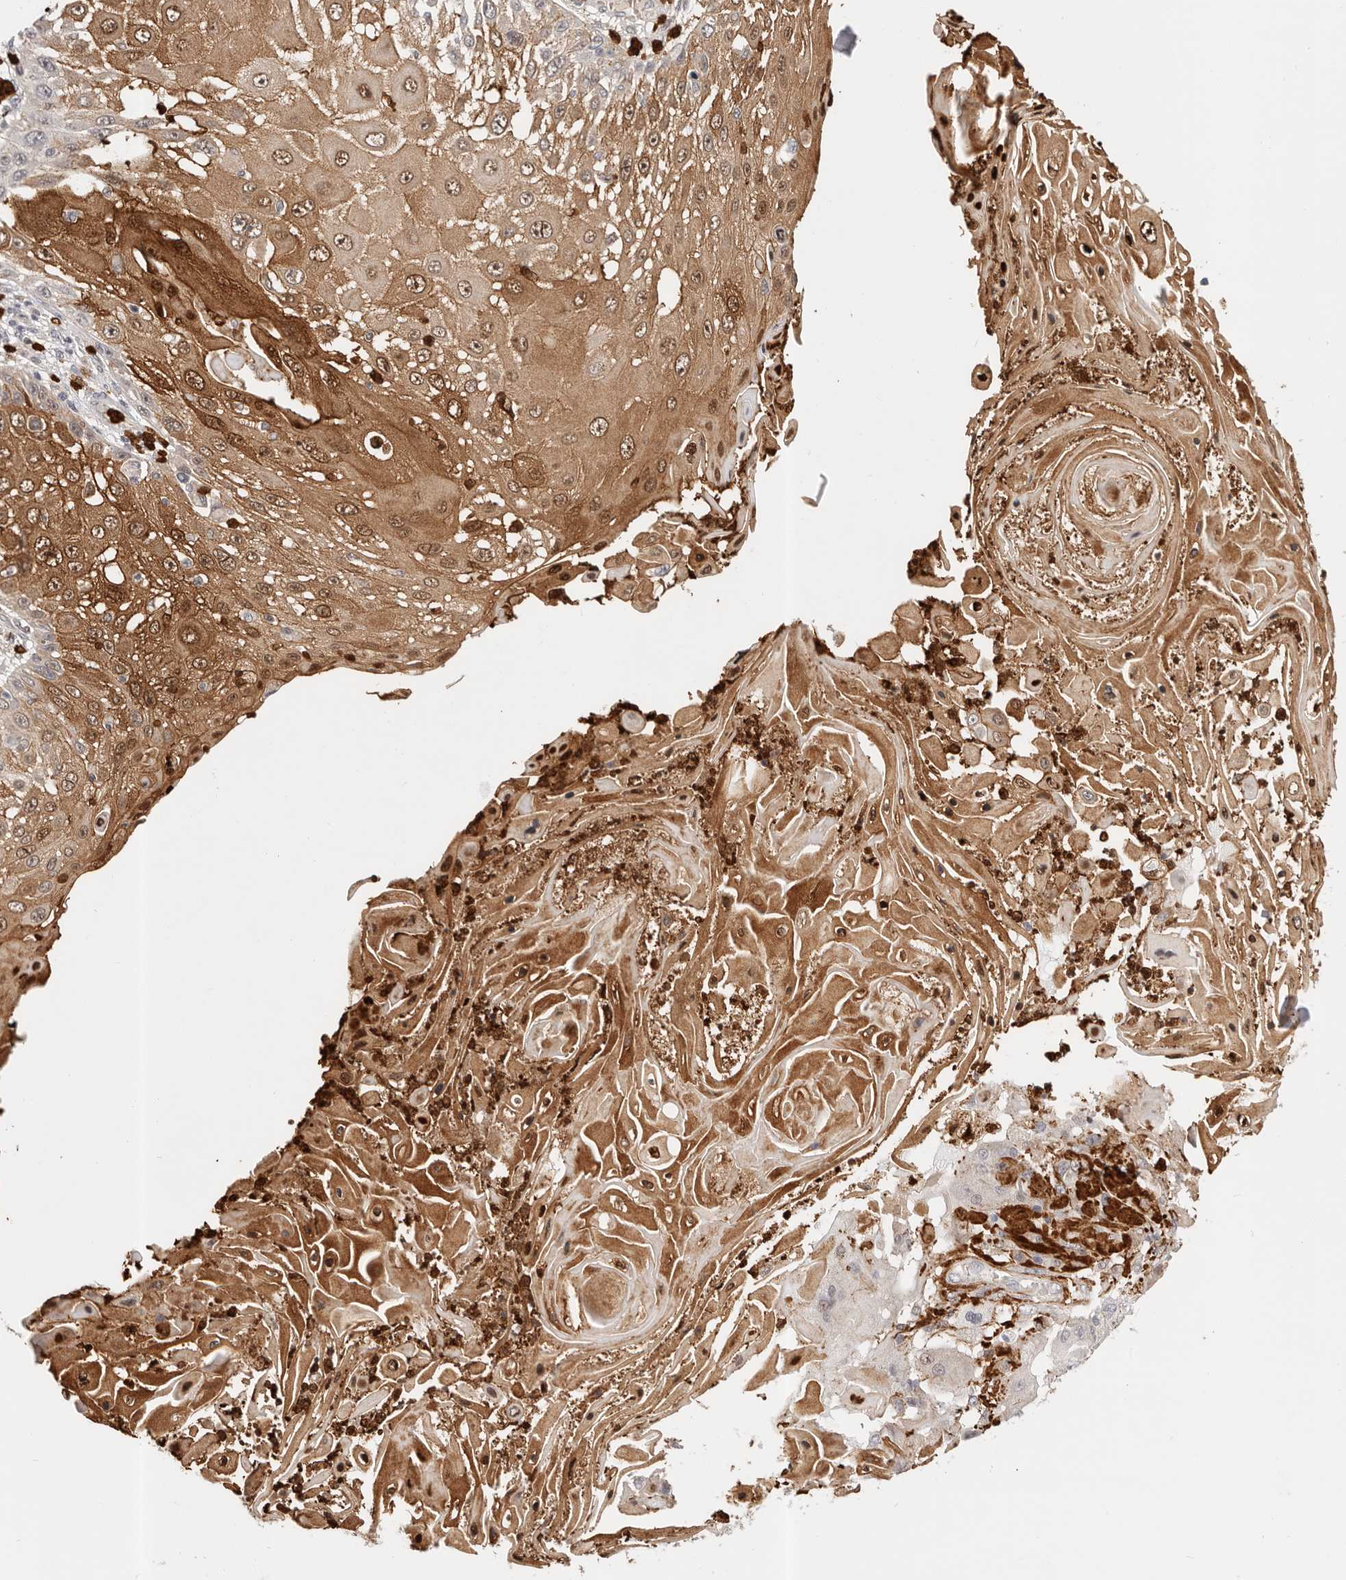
{"staining": {"intensity": "moderate", "quantity": ">75%", "location": "cytoplasmic/membranous"}, "tissue": "skin cancer", "cell_type": "Tumor cells", "image_type": "cancer", "snomed": [{"axis": "morphology", "description": "Squamous cell carcinoma, NOS"}, {"axis": "topography", "description": "Skin"}], "caption": "Immunohistochemistry staining of squamous cell carcinoma (skin), which exhibits medium levels of moderate cytoplasmic/membranous positivity in approximately >75% of tumor cells indicating moderate cytoplasmic/membranous protein staining. The staining was performed using DAB (brown) for protein detection and nuclei were counterstained in hematoxylin (blue).", "gene": "AFDN", "patient": {"sex": "female", "age": 44}}